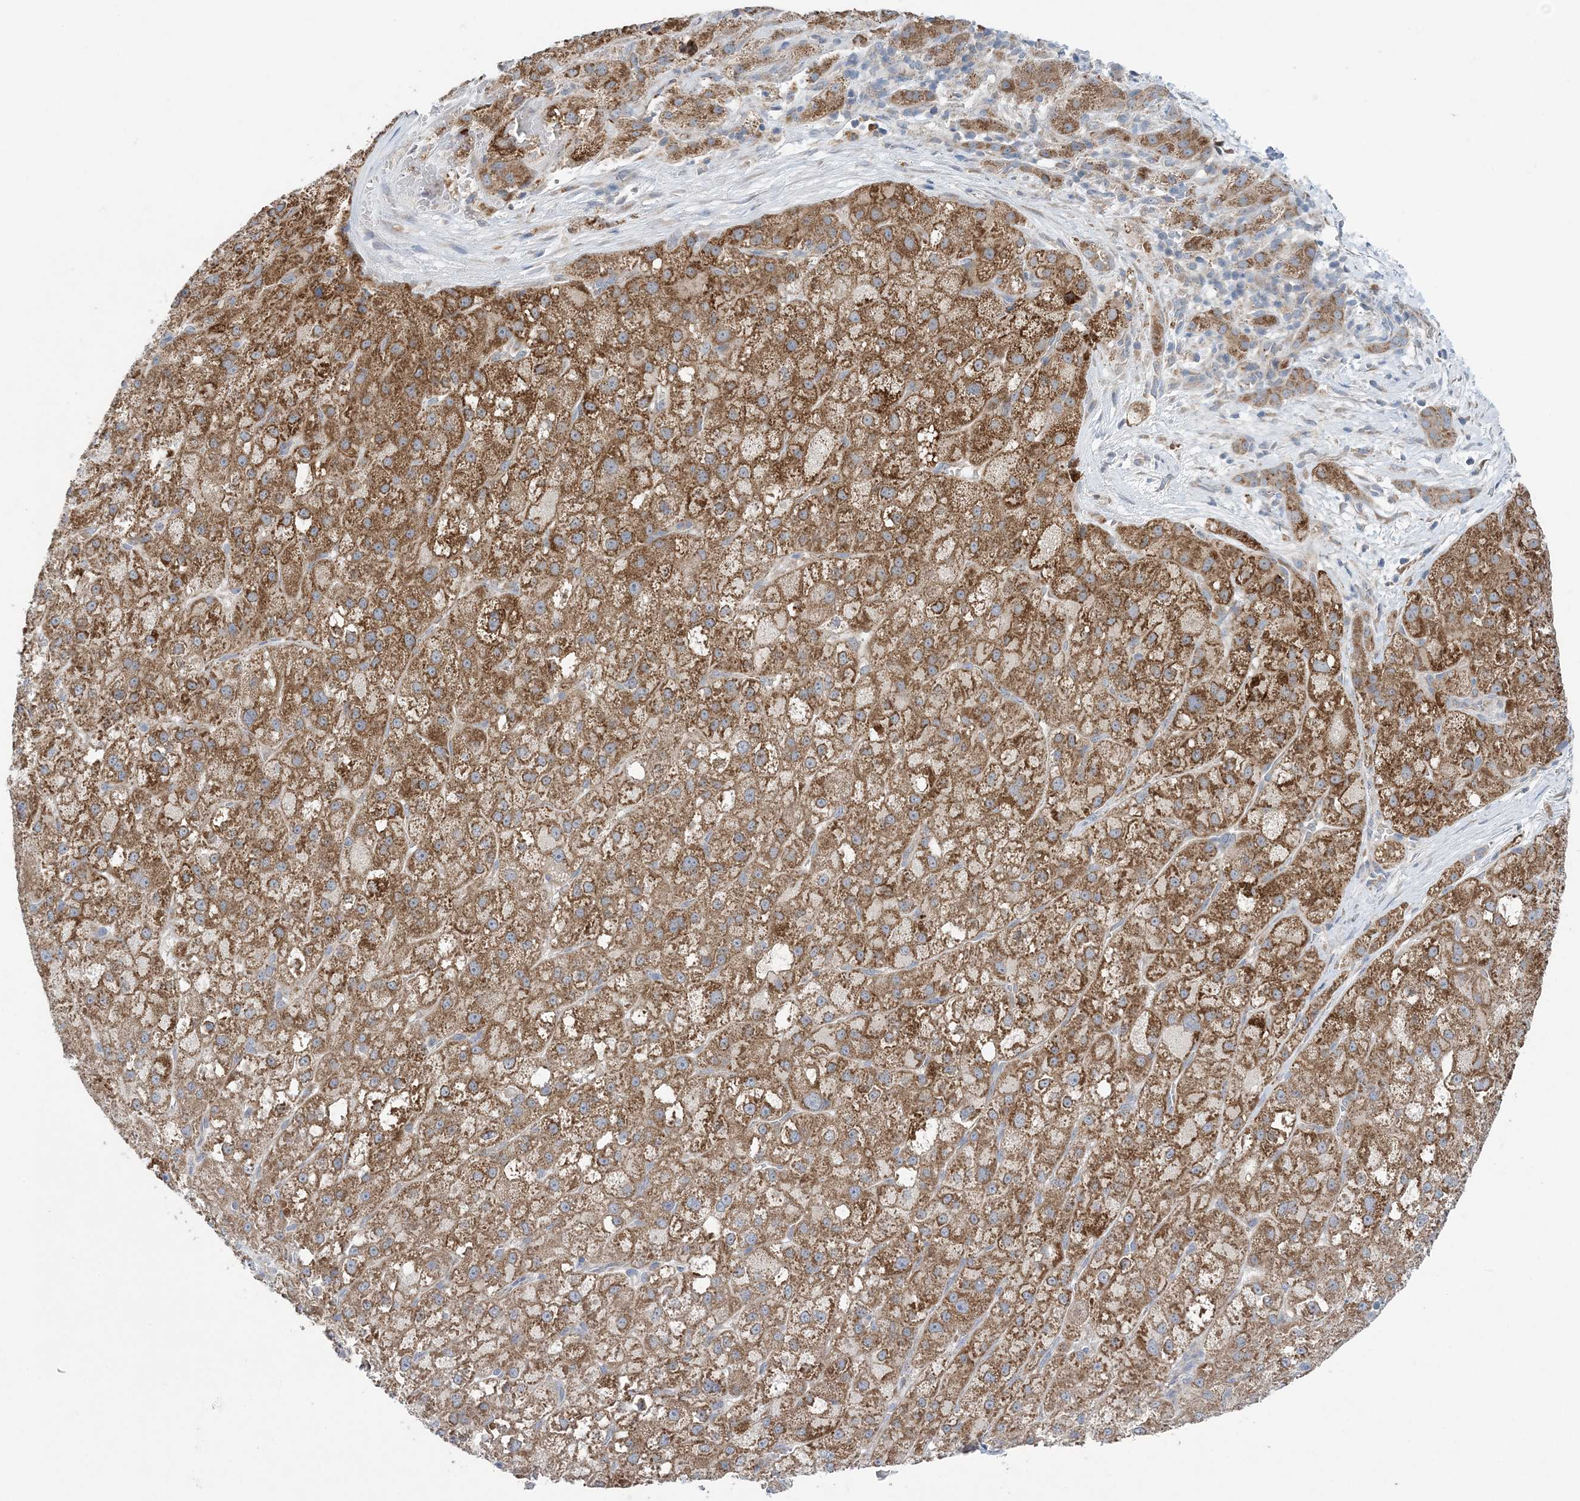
{"staining": {"intensity": "moderate", "quantity": ">75%", "location": "cytoplasmic/membranous"}, "tissue": "liver cancer", "cell_type": "Tumor cells", "image_type": "cancer", "snomed": [{"axis": "morphology", "description": "Carcinoma, Hepatocellular, NOS"}, {"axis": "topography", "description": "Liver"}], "caption": "Brown immunohistochemical staining in human hepatocellular carcinoma (liver) displays moderate cytoplasmic/membranous expression in about >75% of tumor cells.", "gene": "COPE", "patient": {"sex": "male", "age": 57}}